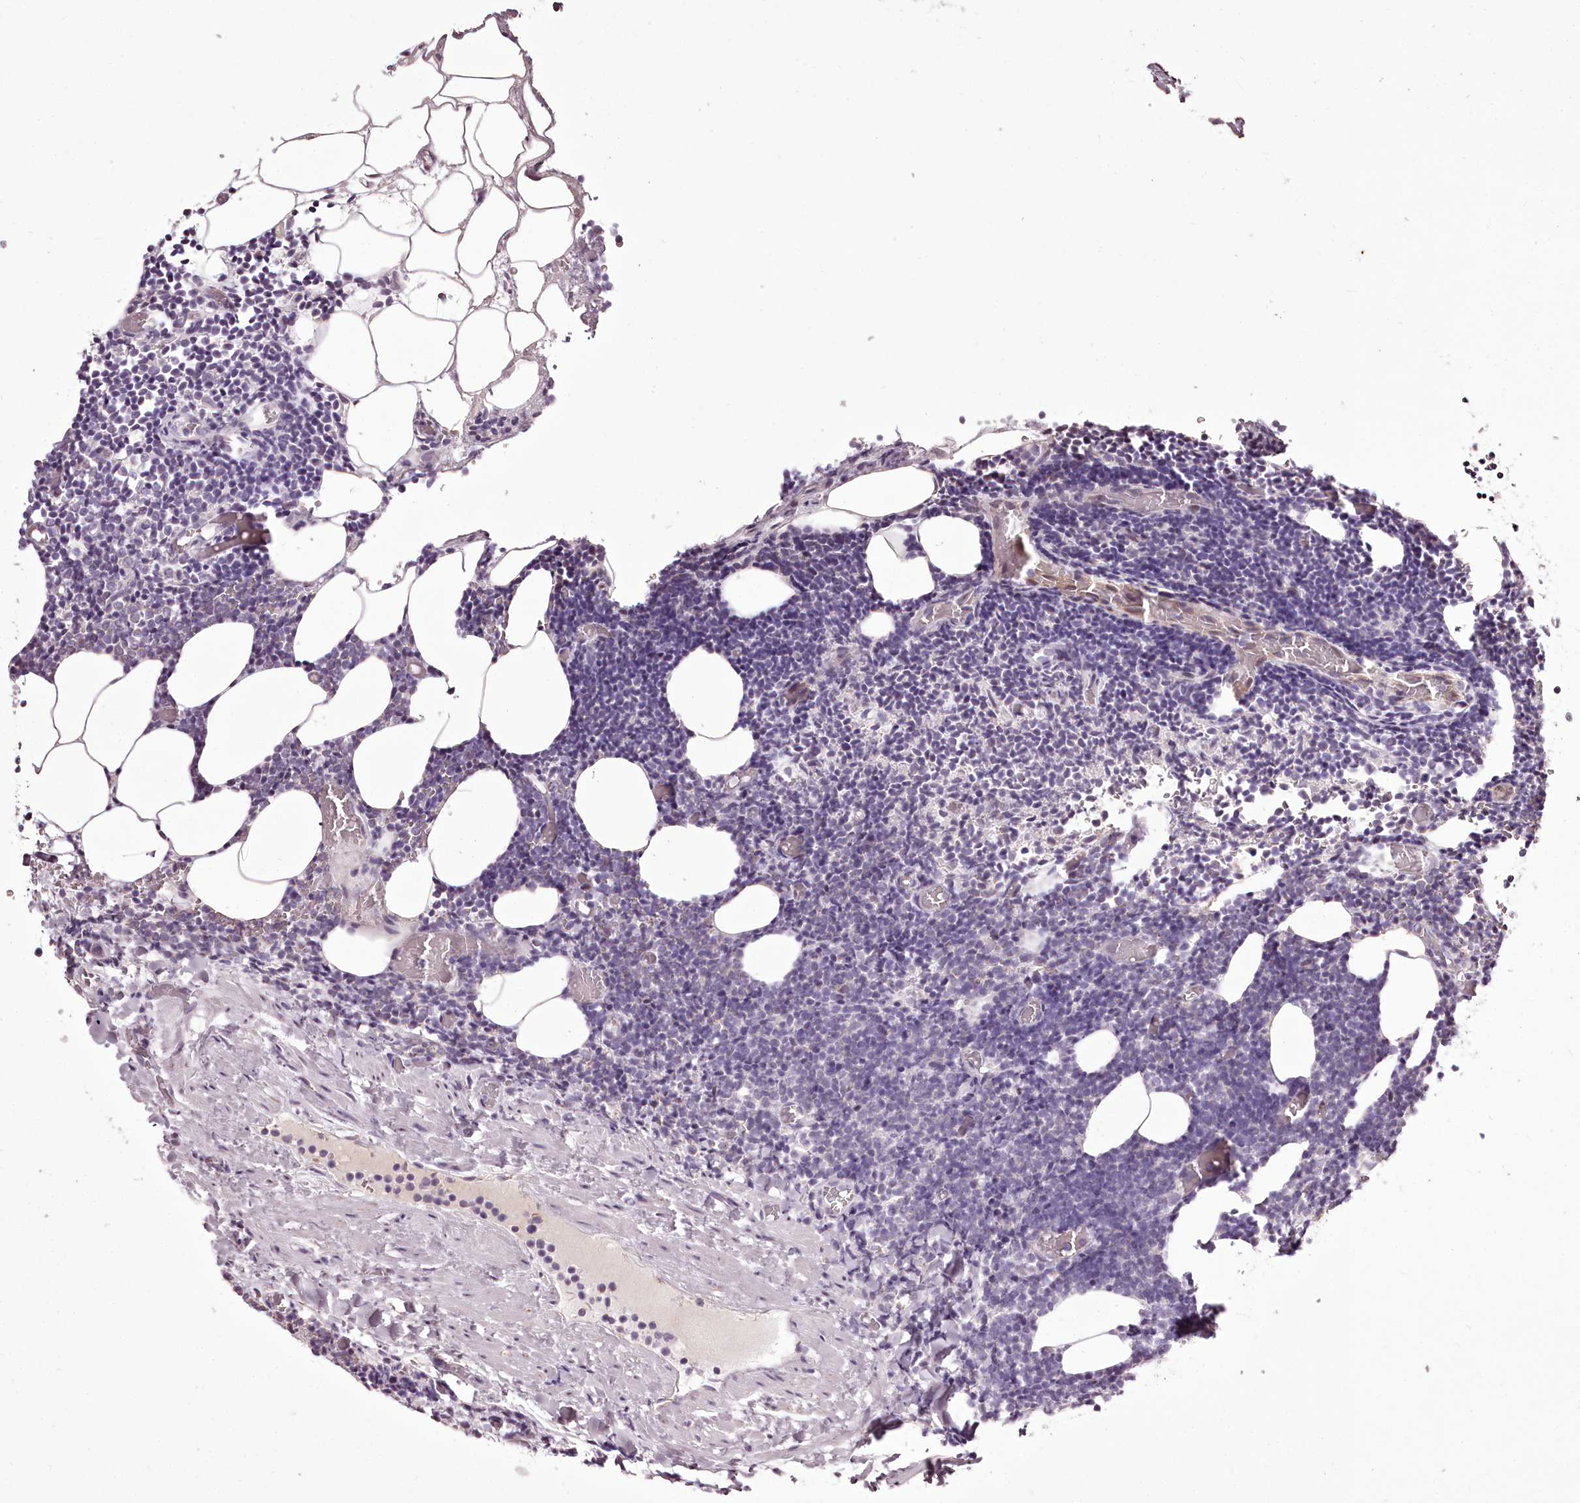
{"staining": {"intensity": "negative", "quantity": "none", "location": "none"}, "tissue": "lymphoma", "cell_type": "Tumor cells", "image_type": "cancer", "snomed": [{"axis": "morphology", "description": "Malignant lymphoma, non-Hodgkin's type, Low grade"}, {"axis": "topography", "description": "Lymph node"}], "caption": "Histopathology image shows no significant protein positivity in tumor cells of lymphoma. (DAB IHC, high magnification).", "gene": "C1orf56", "patient": {"sex": "male", "age": 66}}